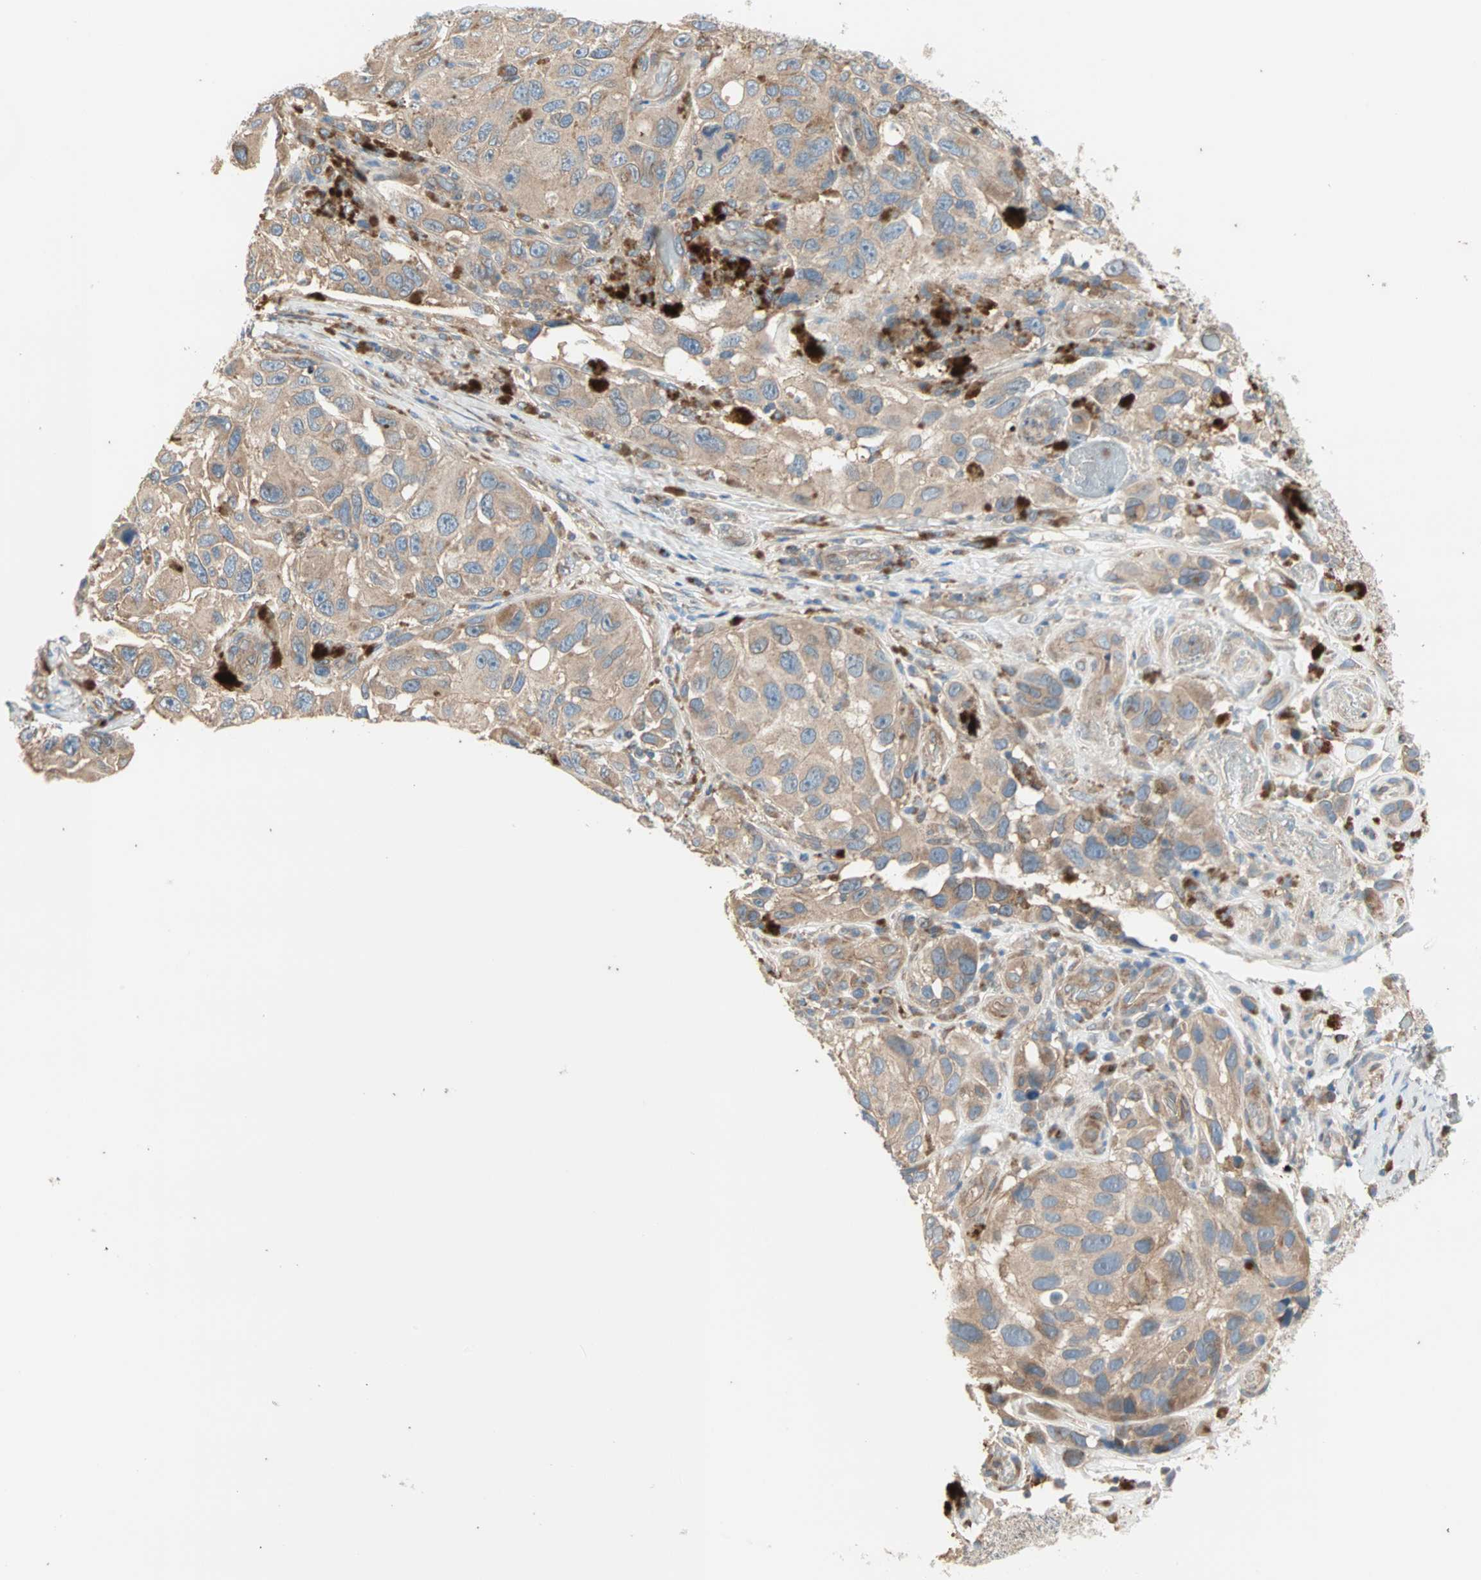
{"staining": {"intensity": "moderate", "quantity": ">75%", "location": "cytoplasmic/membranous"}, "tissue": "melanoma", "cell_type": "Tumor cells", "image_type": "cancer", "snomed": [{"axis": "morphology", "description": "Malignant melanoma, NOS"}, {"axis": "topography", "description": "Skin"}], "caption": "This micrograph demonstrates immunohistochemistry staining of human melanoma, with medium moderate cytoplasmic/membranous positivity in approximately >75% of tumor cells.", "gene": "PDE8A", "patient": {"sex": "female", "age": 73}}